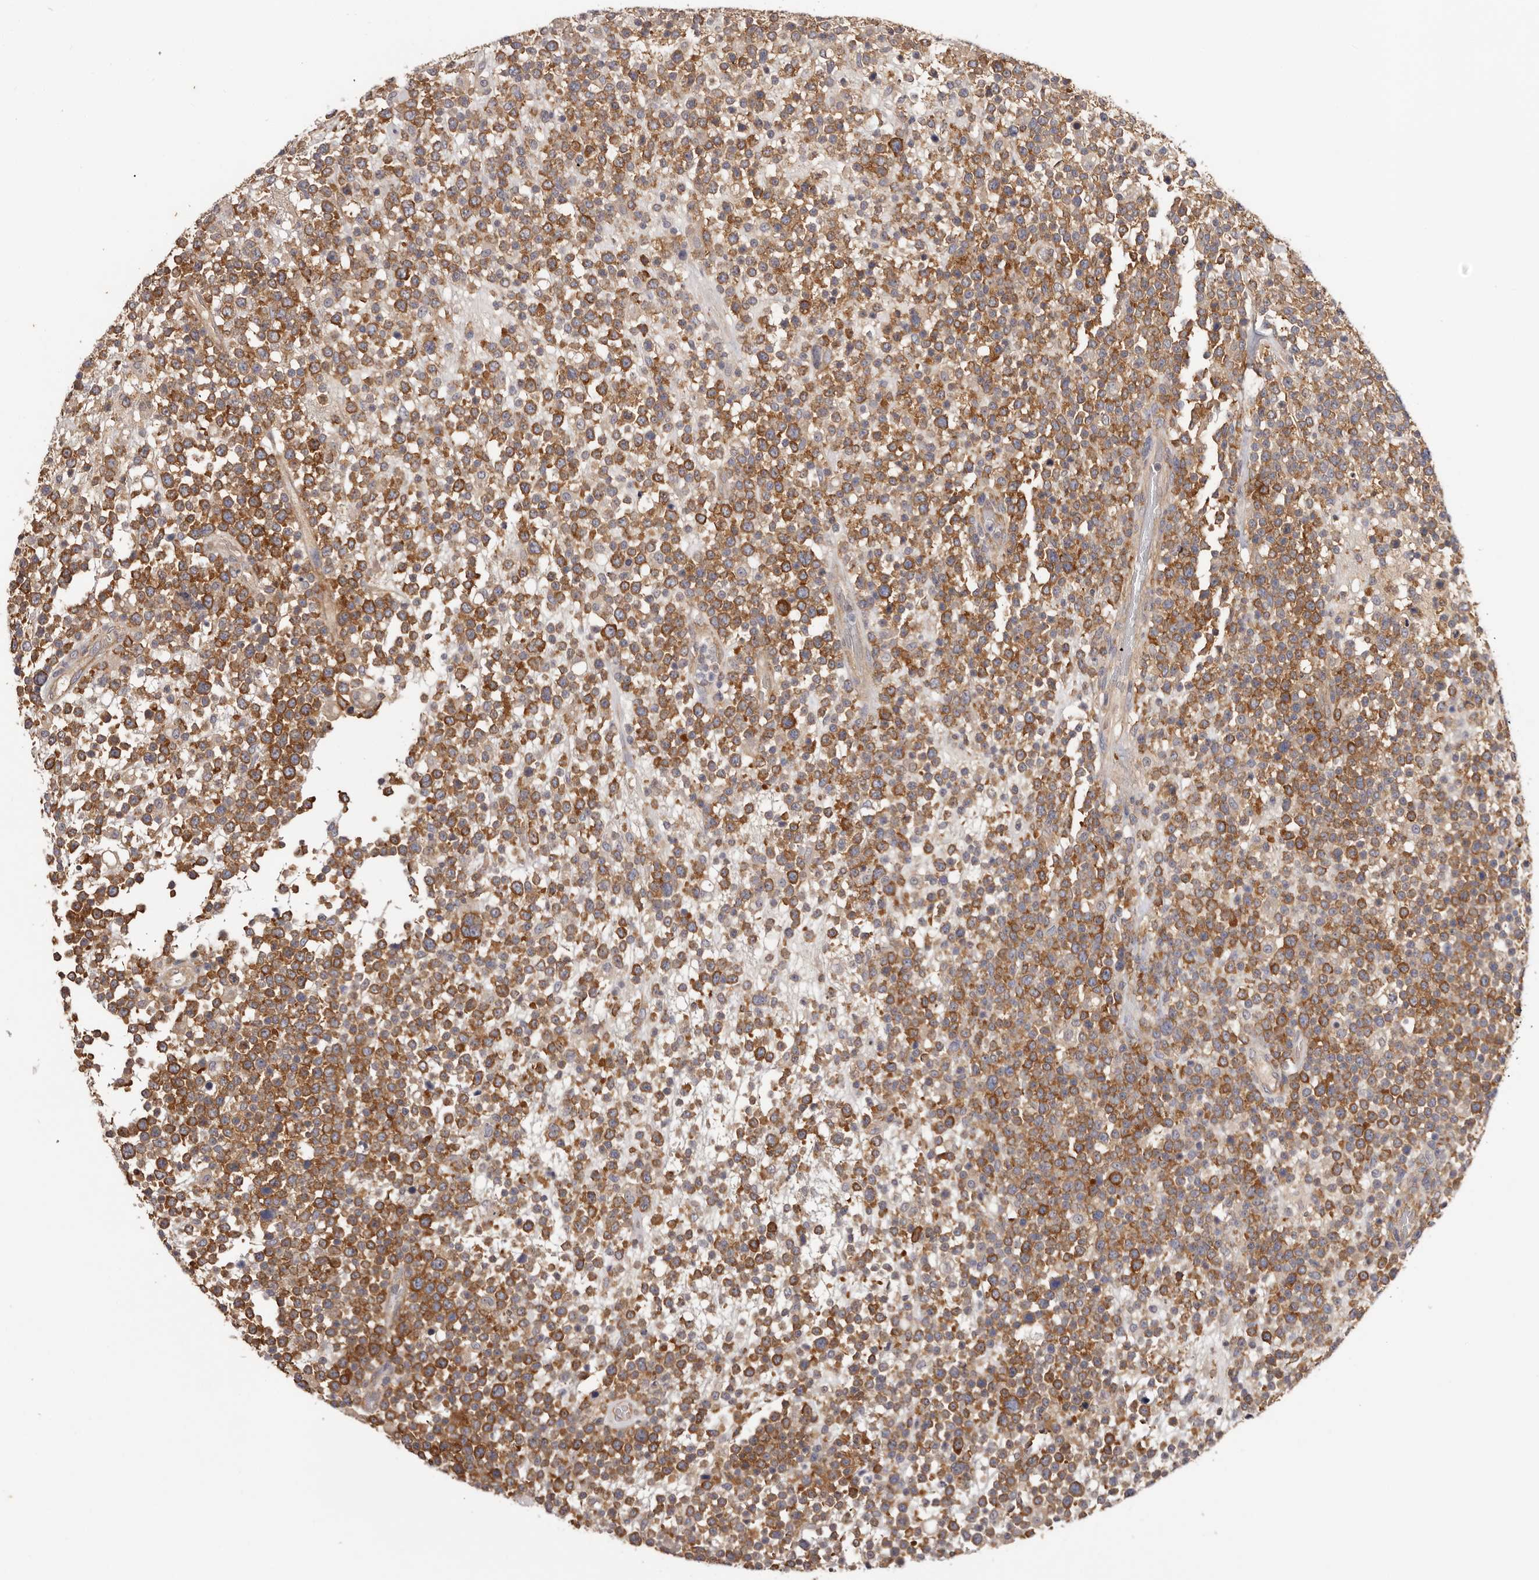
{"staining": {"intensity": "moderate", "quantity": ">75%", "location": "cytoplasmic/membranous"}, "tissue": "lymphoma", "cell_type": "Tumor cells", "image_type": "cancer", "snomed": [{"axis": "morphology", "description": "Malignant lymphoma, non-Hodgkin's type, High grade"}, {"axis": "topography", "description": "Colon"}], "caption": "Moderate cytoplasmic/membranous protein expression is identified in about >75% of tumor cells in lymphoma.", "gene": "LTV1", "patient": {"sex": "female", "age": 53}}